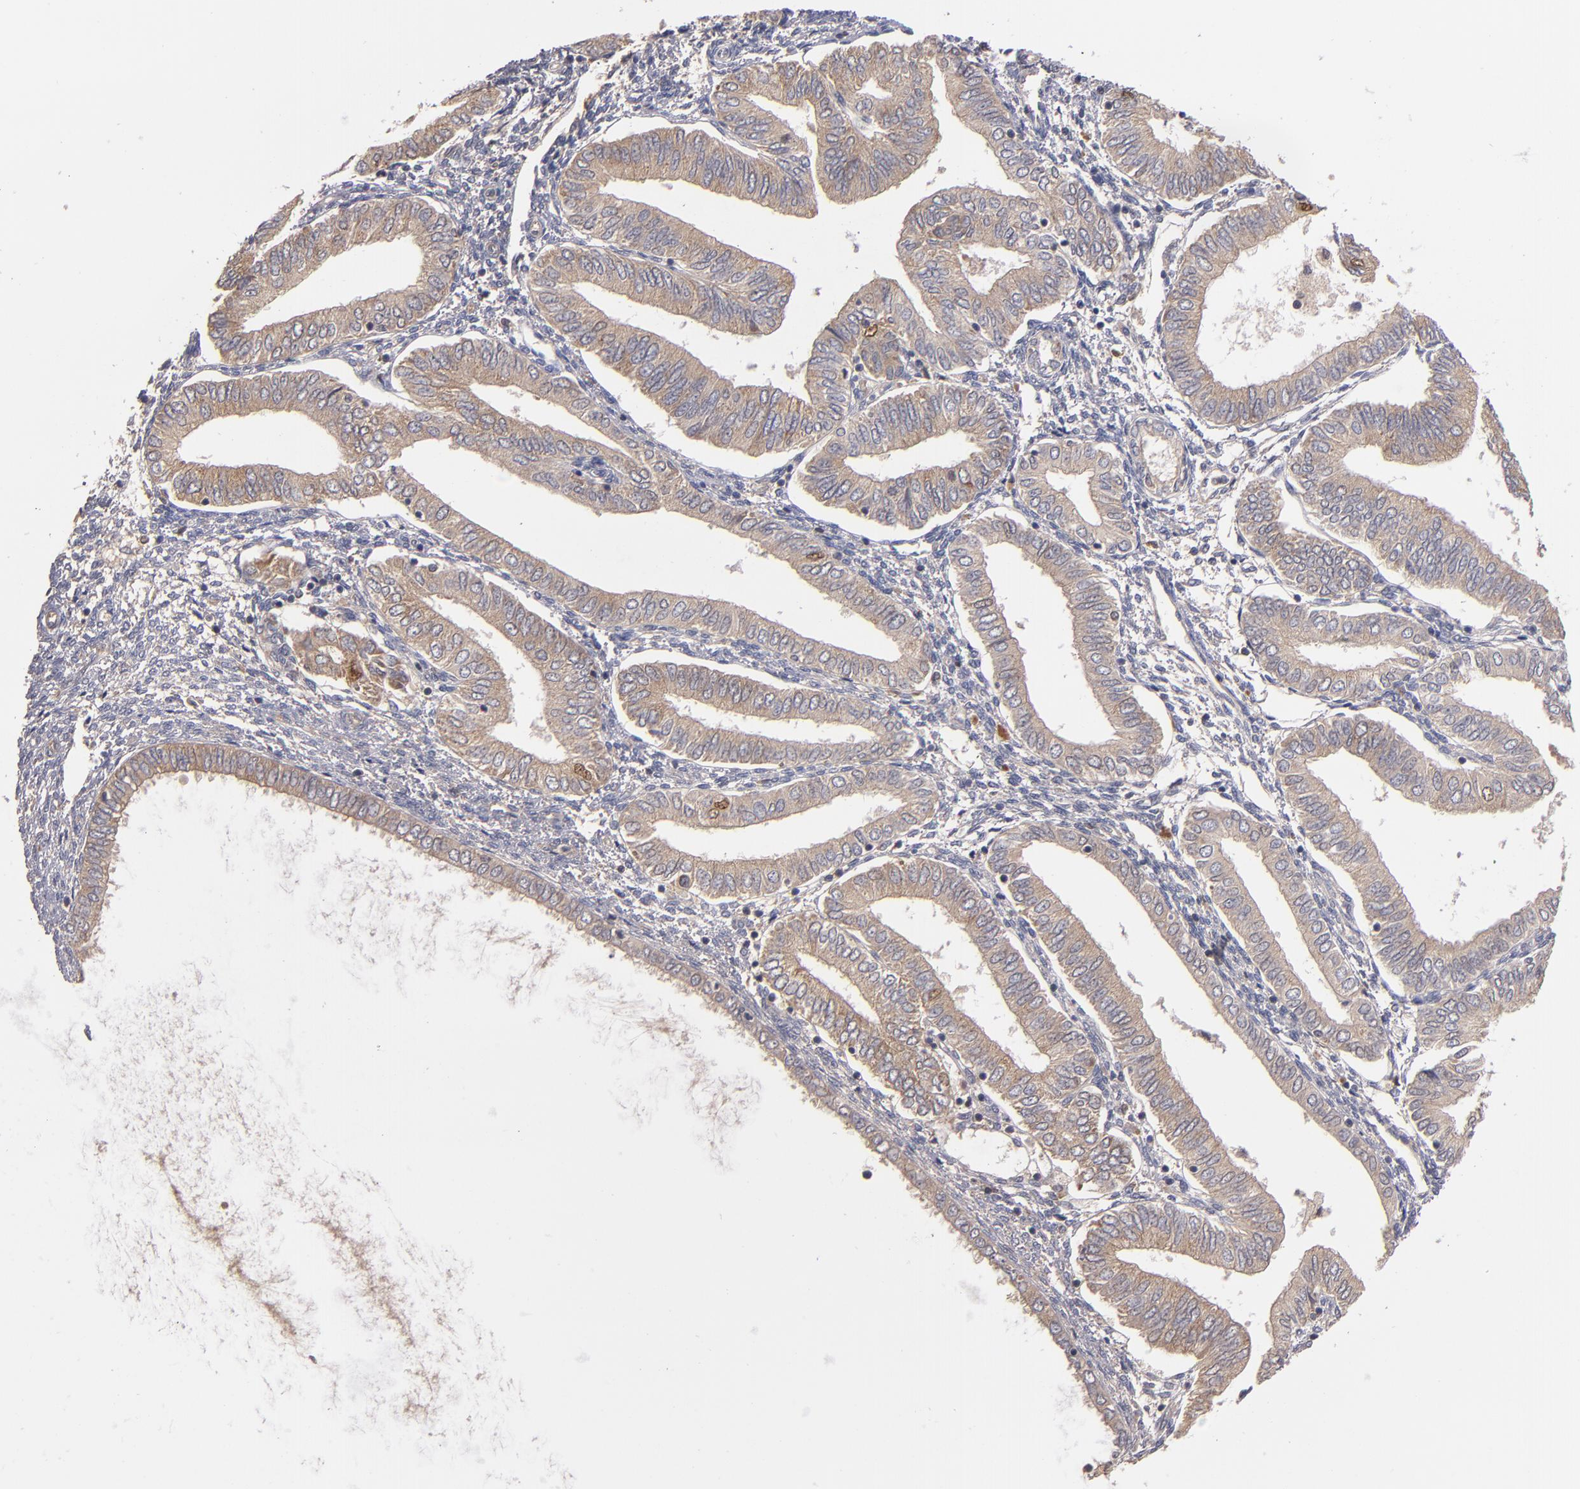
{"staining": {"intensity": "moderate", "quantity": ">75%", "location": "cytoplasmic/membranous"}, "tissue": "endometrial cancer", "cell_type": "Tumor cells", "image_type": "cancer", "snomed": [{"axis": "morphology", "description": "Adenocarcinoma, NOS"}, {"axis": "topography", "description": "Endometrium"}], "caption": "This is a photomicrograph of IHC staining of endometrial cancer, which shows moderate expression in the cytoplasmic/membranous of tumor cells.", "gene": "UPF3B", "patient": {"sex": "female", "age": 51}}